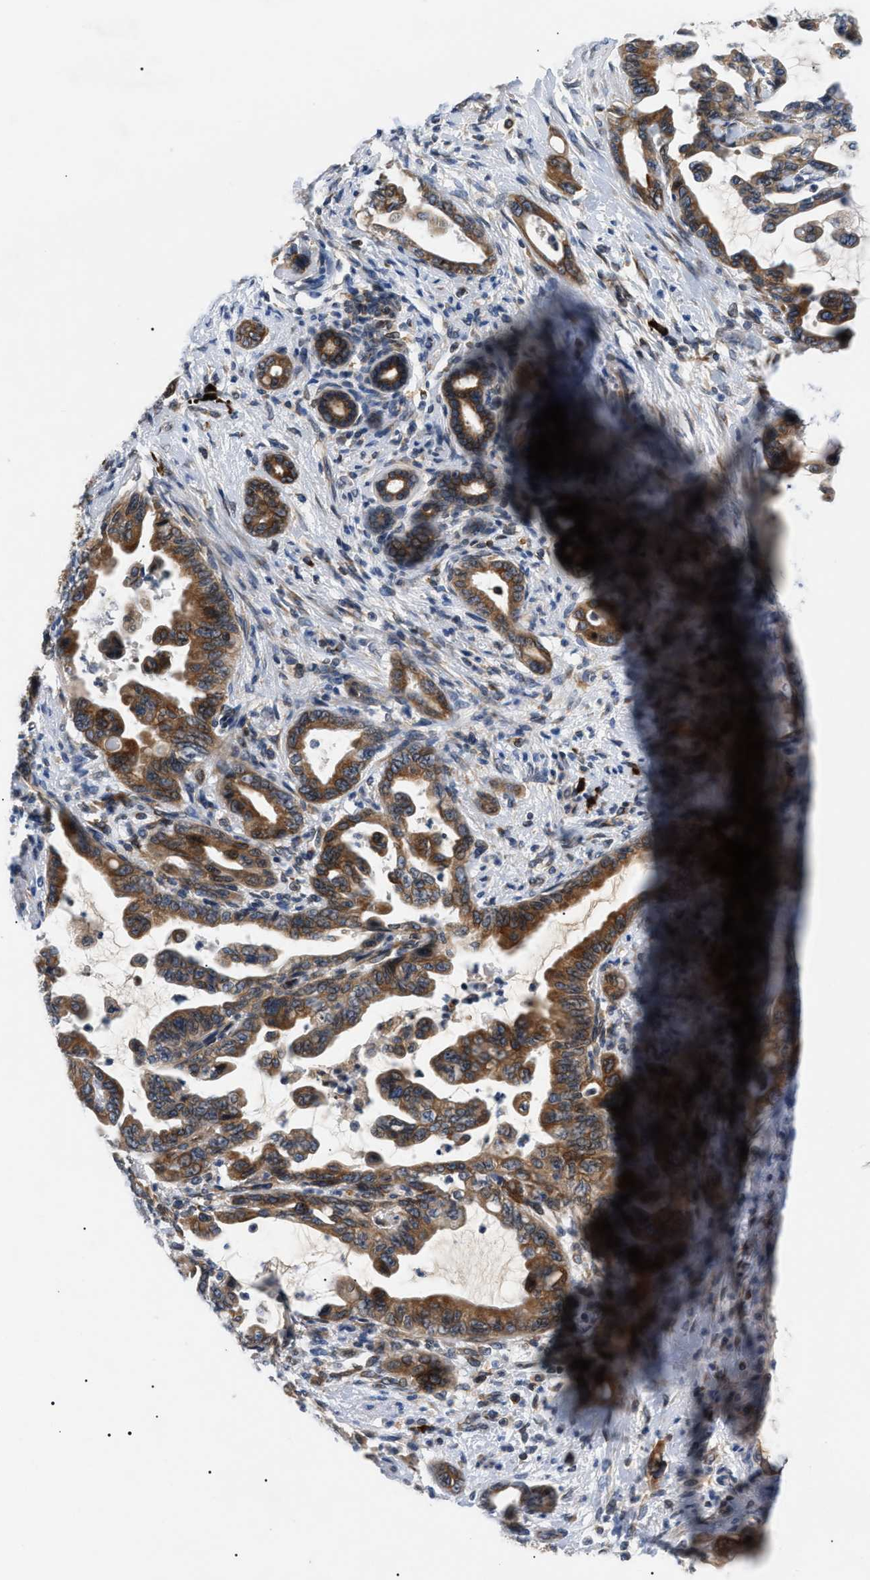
{"staining": {"intensity": "moderate", "quantity": ">75%", "location": "cytoplasmic/membranous"}, "tissue": "pancreatic cancer", "cell_type": "Tumor cells", "image_type": "cancer", "snomed": [{"axis": "morphology", "description": "Adenocarcinoma, NOS"}, {"axis": "topography", "description": "Pancreas"}], "caption": "Moderate cytoplasmic/membranous protein expression is present in about >75% of tumor cells in pancreatic cancer.", "gene": "DERL1", "patient": {"sex": "male", "age": 70}}